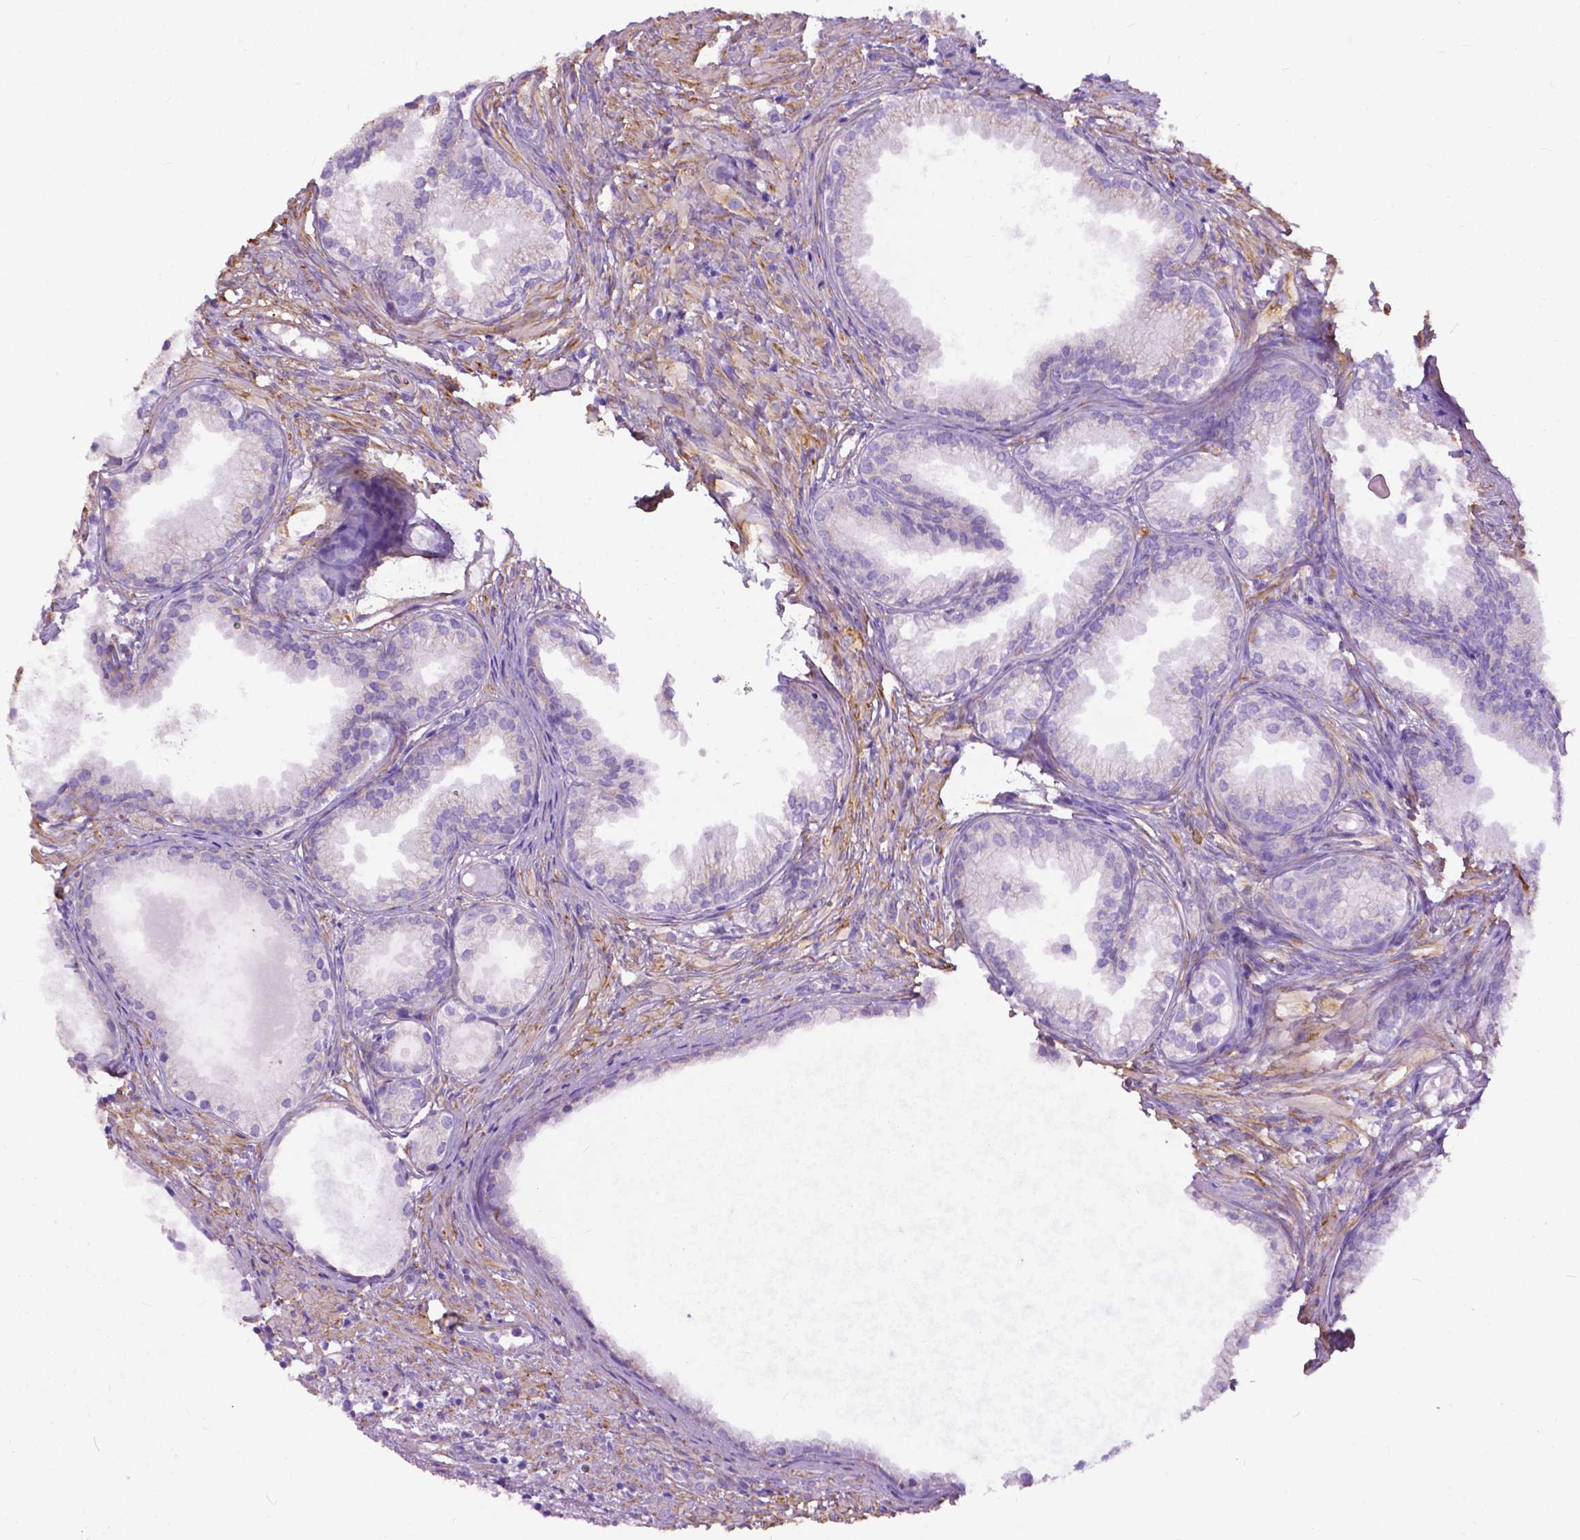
{"staining": {"intensity": "negative", "quantity": "none", "location": "none"}, "tissue": "prostate cancer", "cell_type": "Tumor cells", "image_type": "cancer", "snomed": [{"axis": "morphology", "description": "Adenocarcinoma, High grade"}, {"axis": "topography", "description": "Prostate"}], "caption": "Immunohistochemical staining of prostate cancer (adenocarcinoma (high-grade)) displays no significant positivity in tumor cells.", "gene": "PCDHA12", "patient": {"sex": "male", "age": 83}}